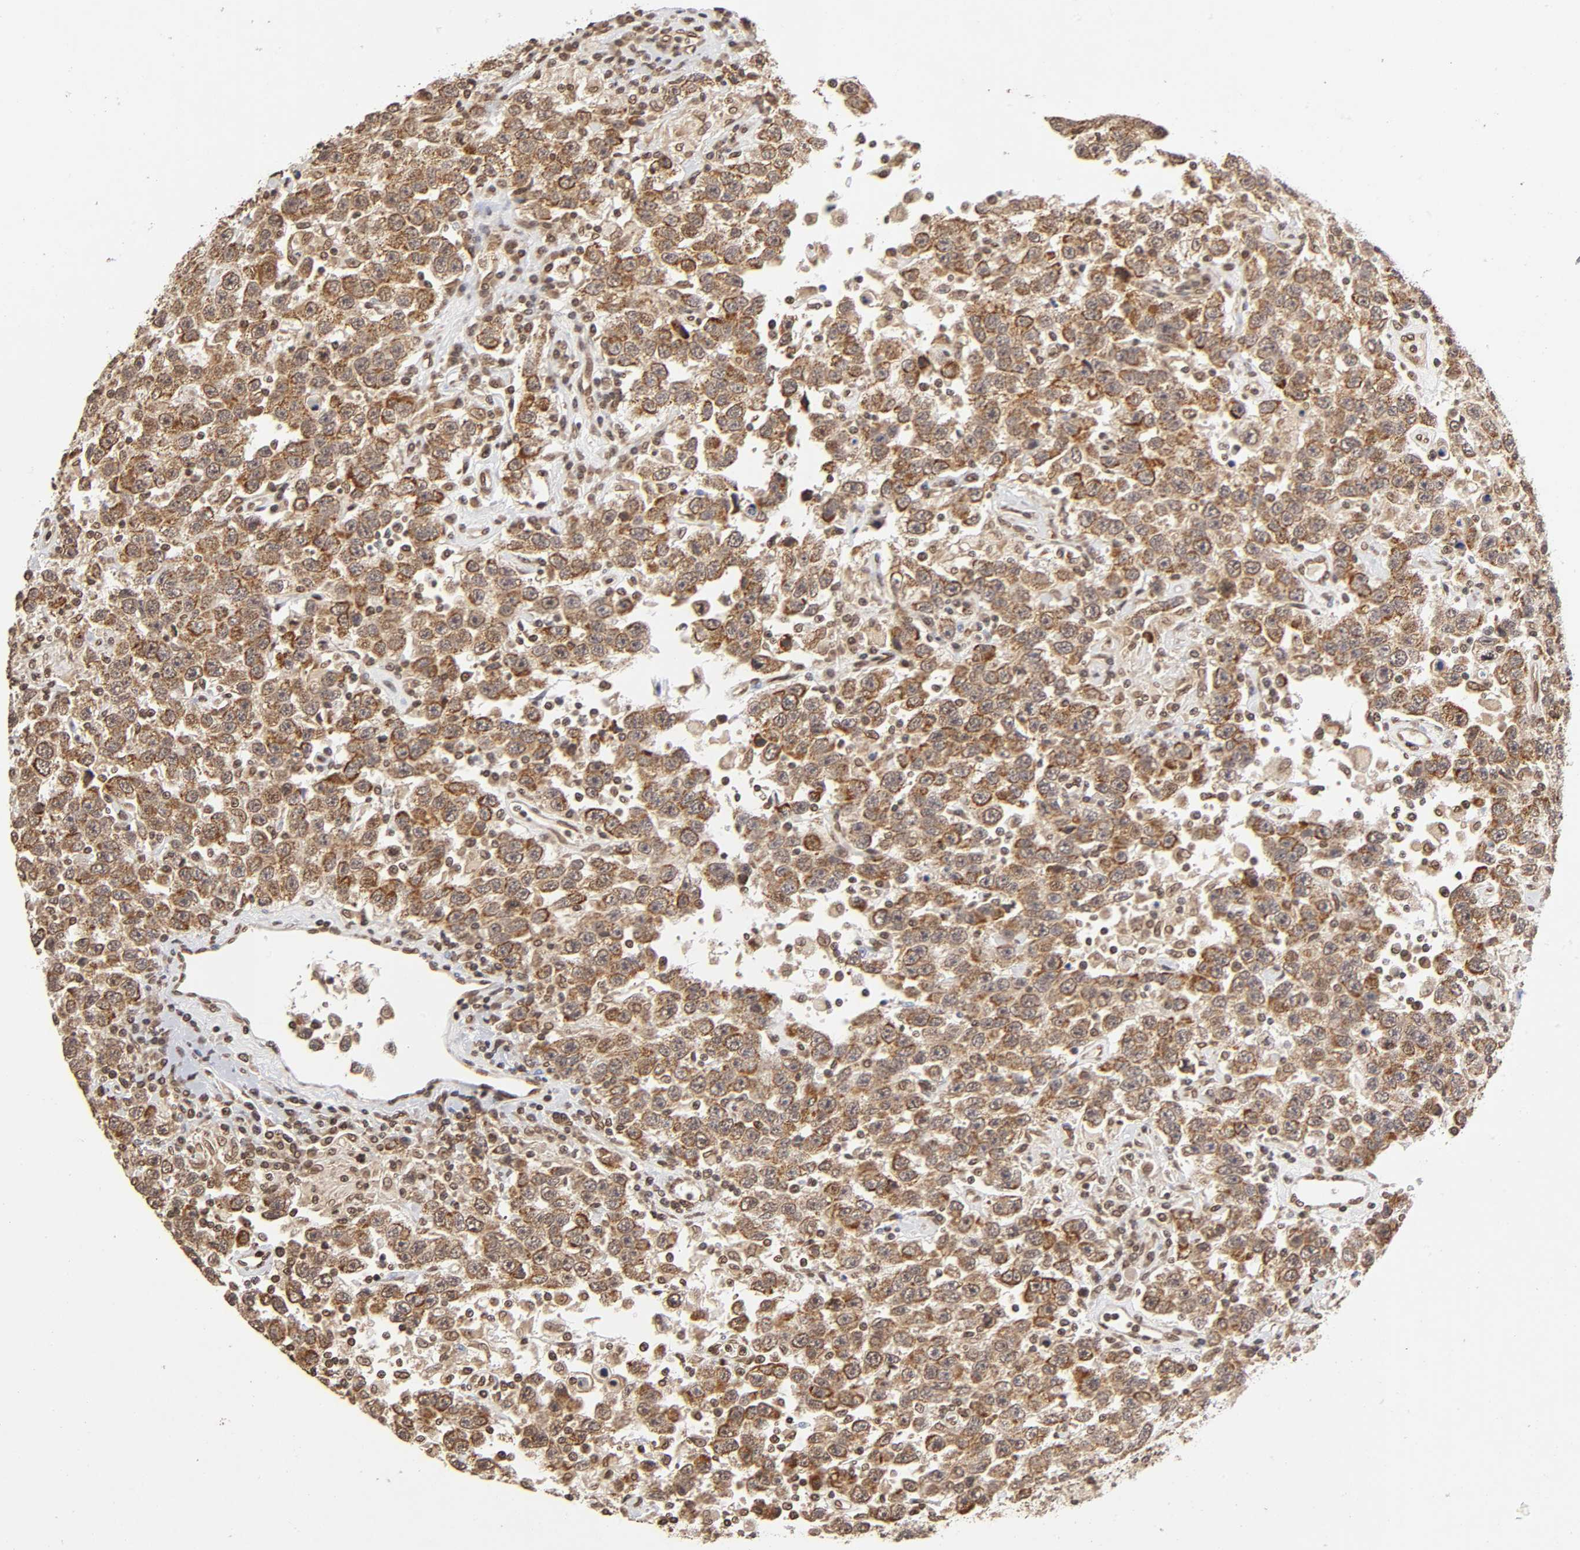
{"staining": {"intensity": "moderate", "quantity": ">75%", "location": "cytoplasmic/membranous"}, "tissue": "testis cancer", "cell_type": "Tumor cells", "image_type": "cancer", "snomed": [{"axis": "morphology", "description": "Seminoma, NOS"}, {"axis": "topography", "description": "Testis"}], "caption": "The micrograph demonstrates immunohistochemical staining of seminoma (testis). There is moderate cytoplasmic/membranous expression is present in about >75% of tumor cells.", "gene": "MLLT6", "patient": {"sex": "male", "age": 41}}